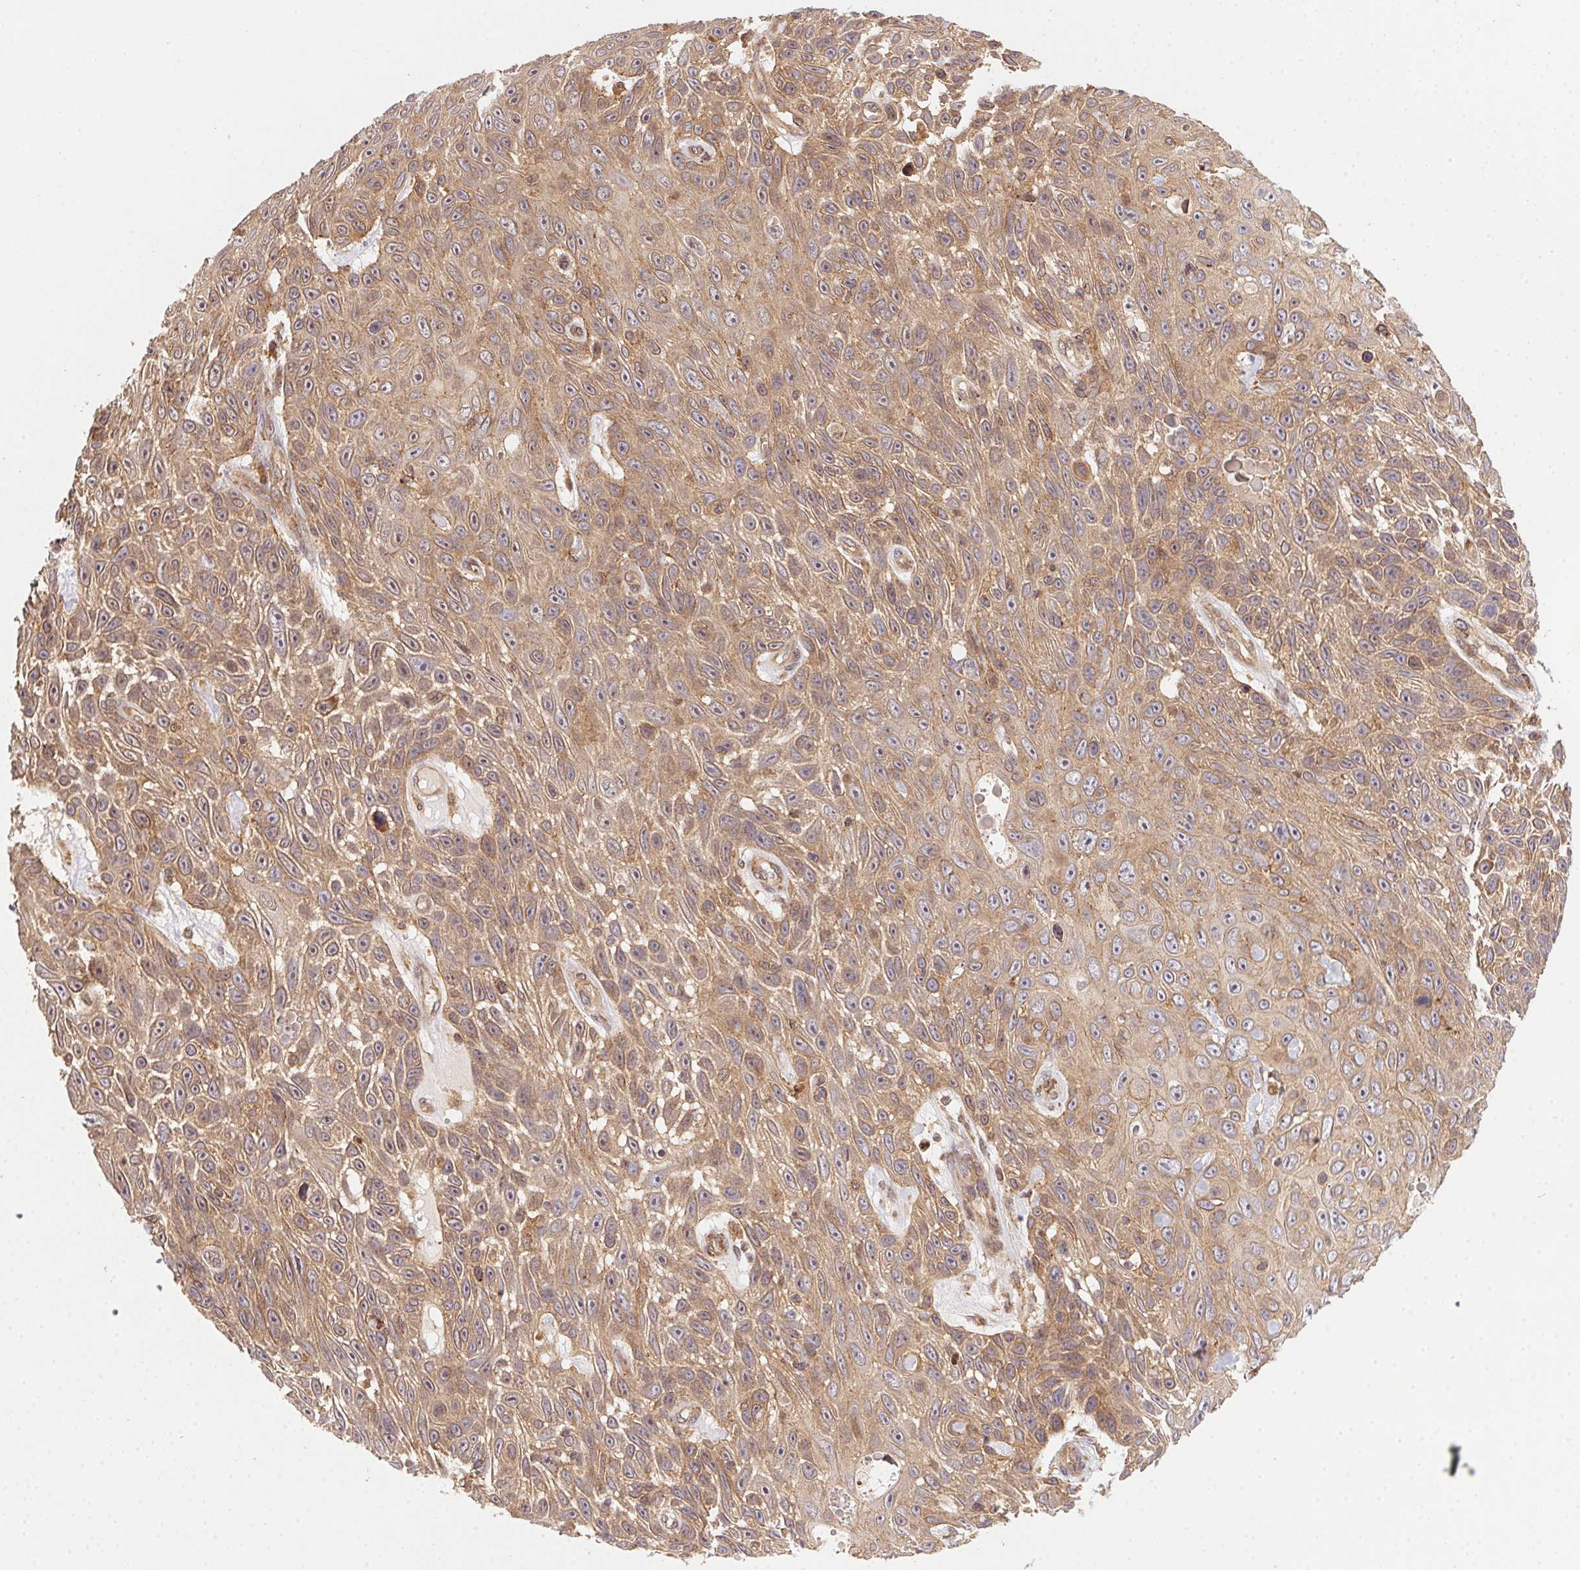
{"staining": {"intensity": "moderate", "quantity": ">75%", "location": "cytoplasmic/membranous"}, "tissue": "skin cancer", "cell_type": "Tumor cells", "image_type": "cancer", "snomed": [{"axis": "morphology", "description": "Squamous cell carcinoma, NOS"}, {"axis": "topography", "description": "Skin"}], "caption": "There is medium levels of moderate cytoplasmic/membranous expression in tumor cells of skin squamous cell carcinoma, as demonstrated by immunohistochemical staining (brown color).", "gene": "MEX3D", "patient": {"sex": "male", "age": 82}}